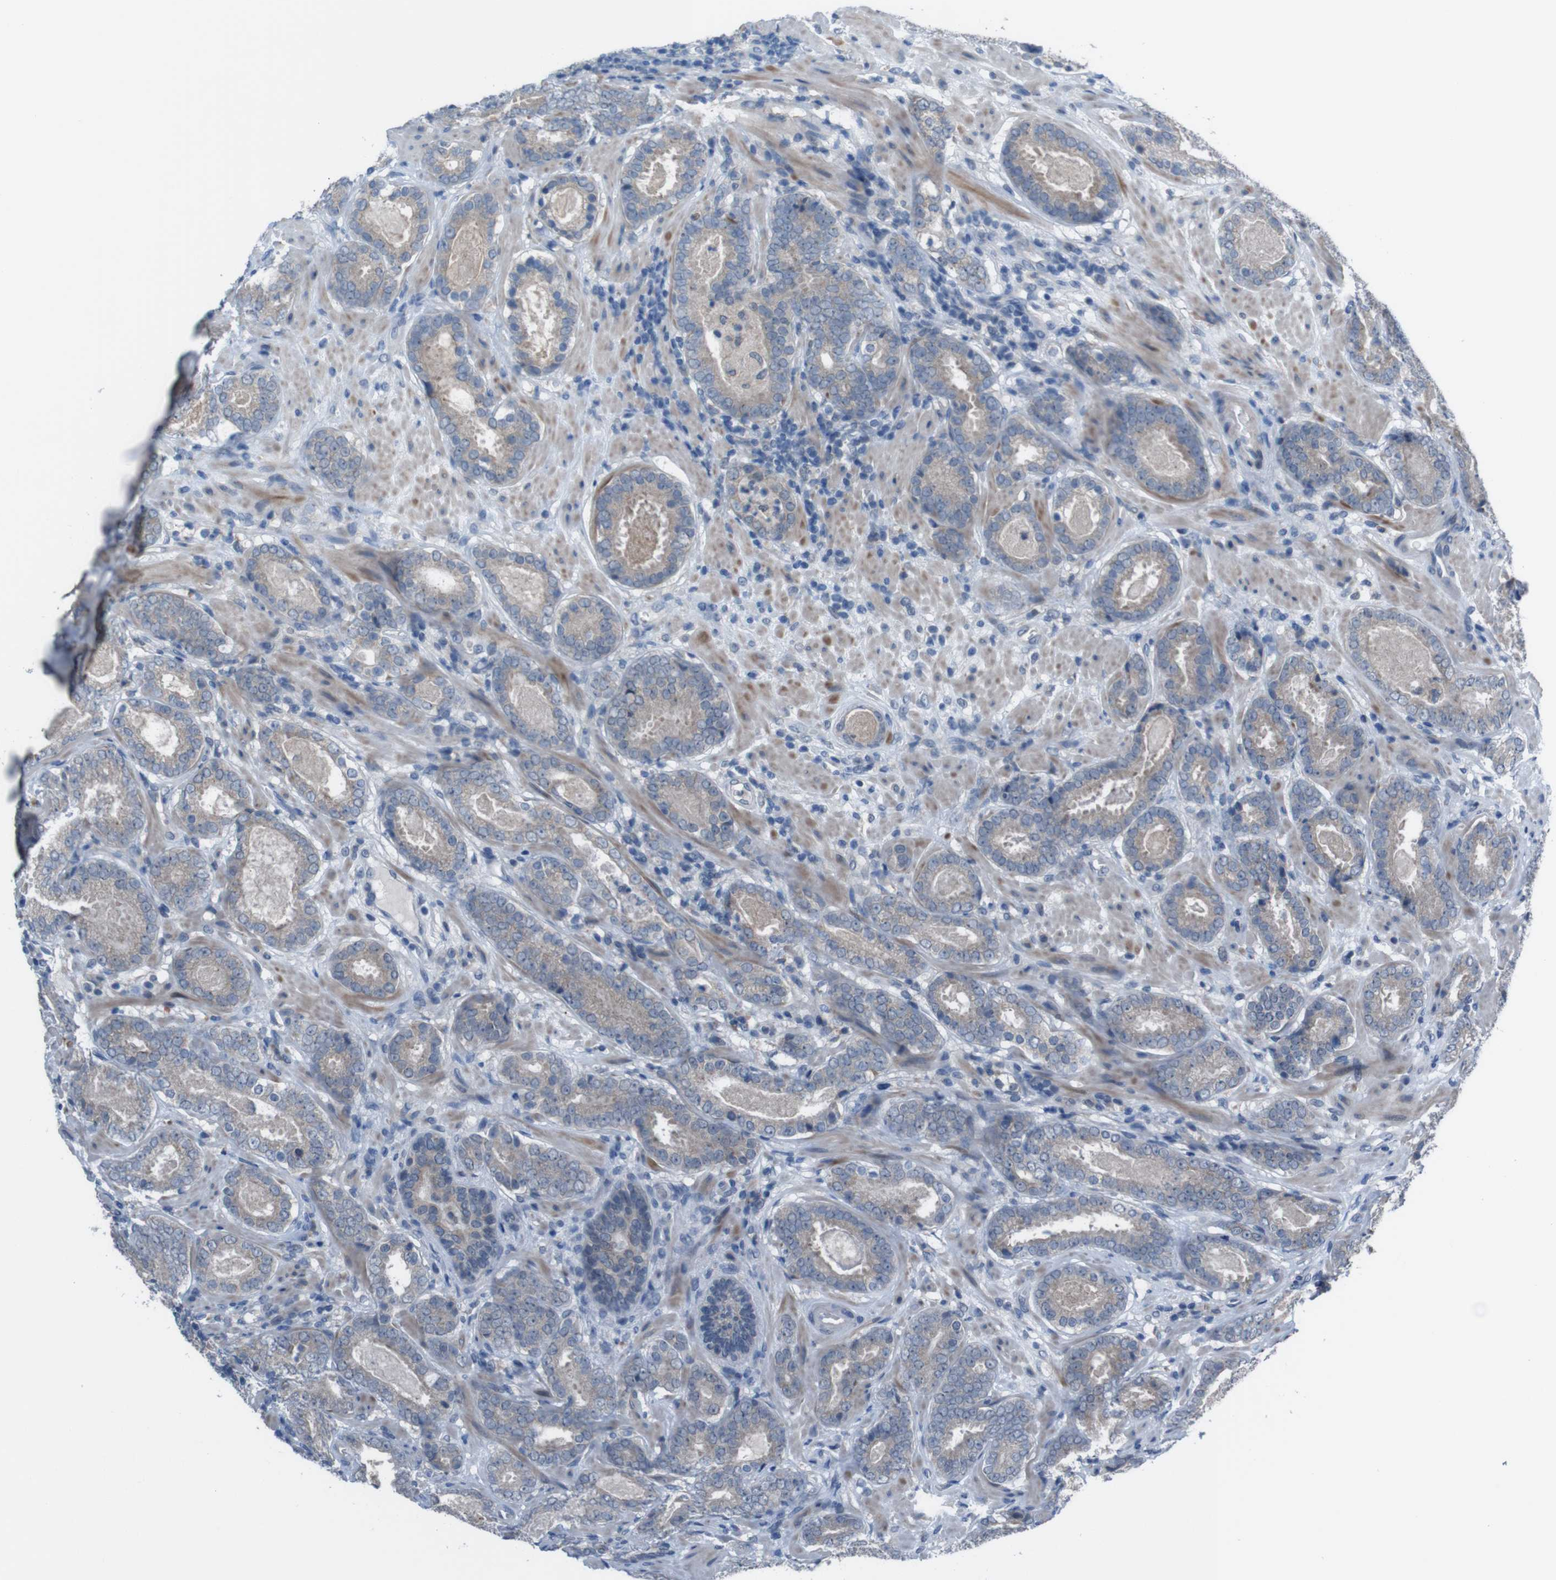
{"staining": {"intensity": "weak", "quantity": "25%-75%", "location": "cytoplasmic/membranous"}, "tissue": "prostate cancer", "cell_type": "Tumor cells", "image_type": "cancer", "snomed": [{"axis": "morphology", "description": "Adenocarcinoma, Low grade"}, {"axis": "topography", "description": "Prostate"}], "caption": "Human prostate cancer (low-grade adenocarcinoma) stained with a protein marker displays weak staining in tumor cells.", "gene": "CDH22", "patient": {"sex": "male", "age": 69}}